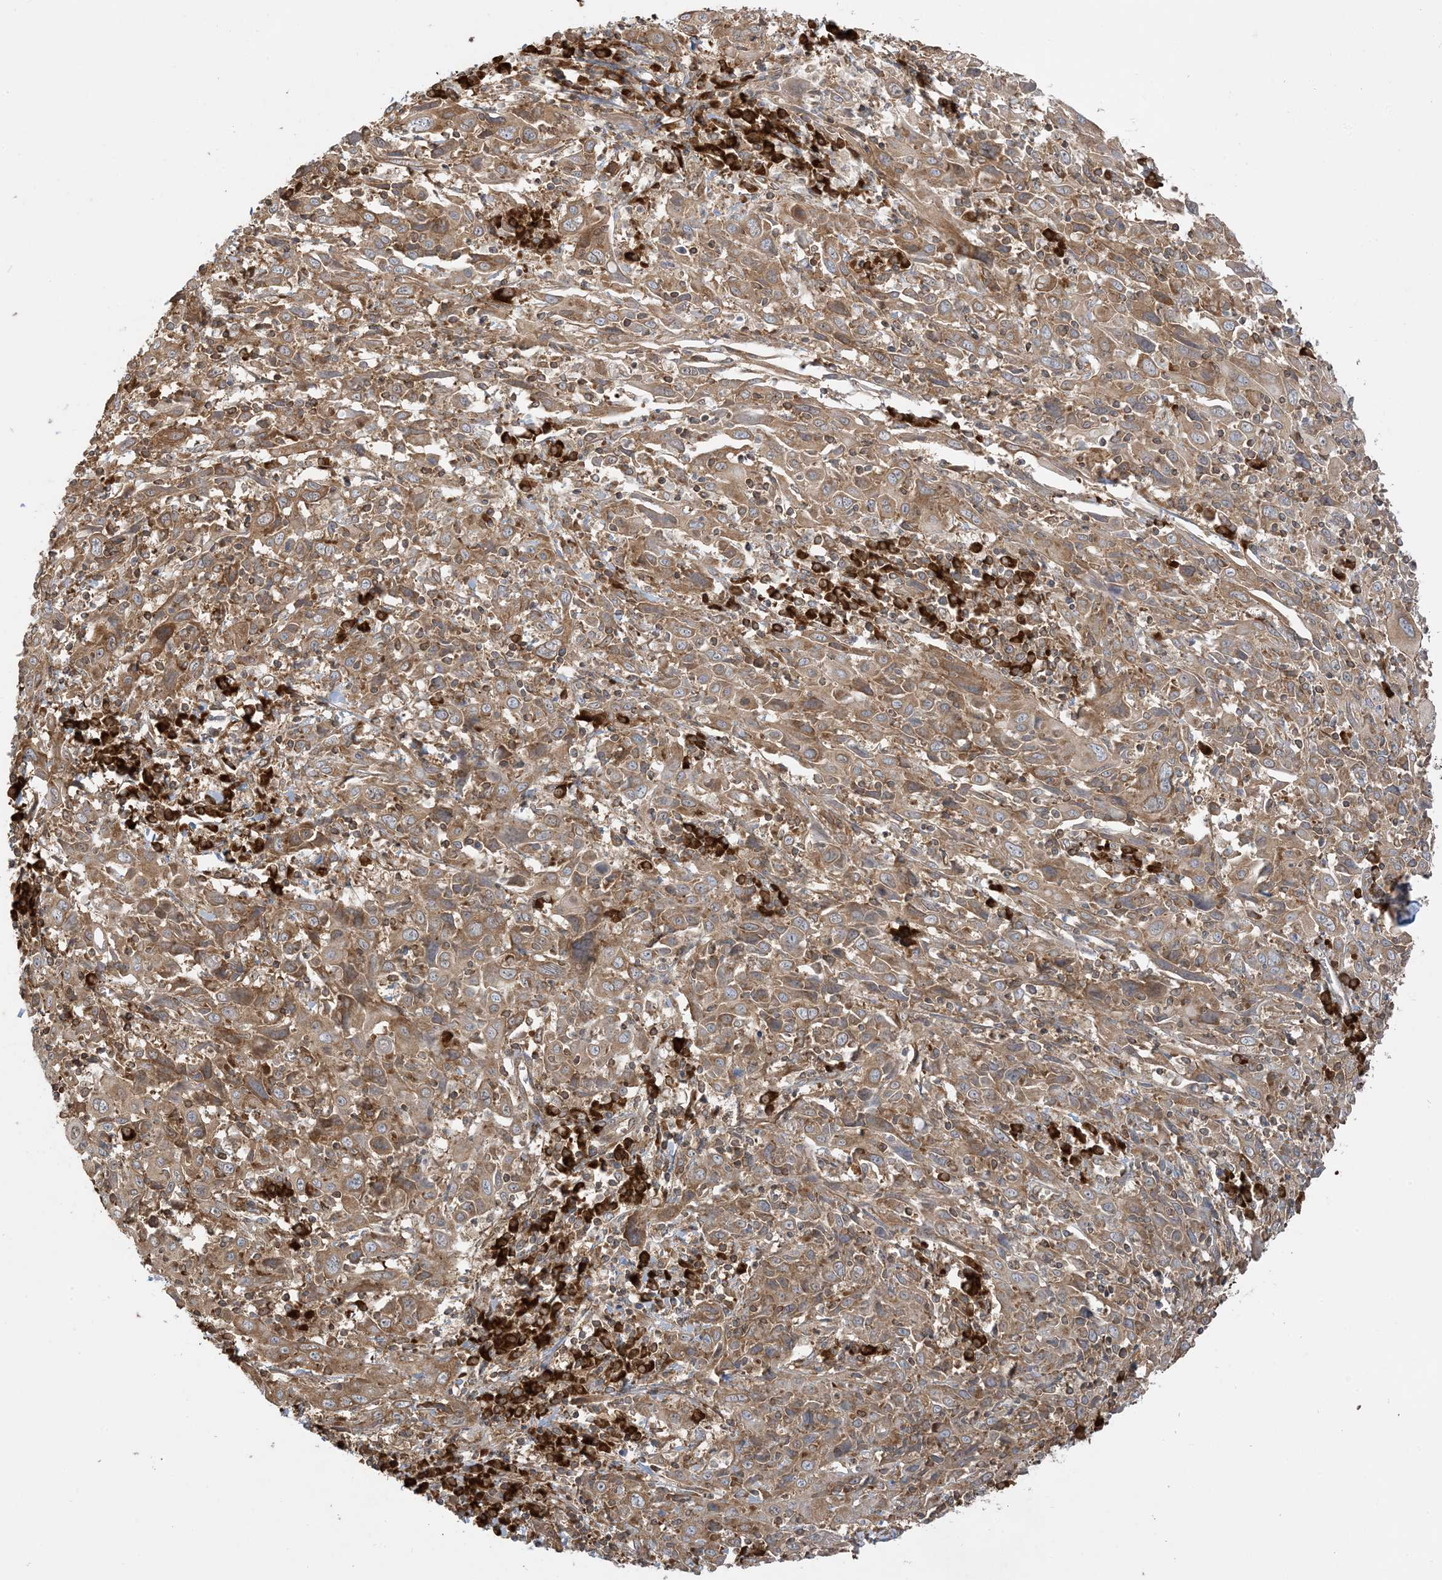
{"staining": {"intensity": "moderate", "quantity": ">75%", "location": "cytoplasmic/membranous"}, "tissue": "cervical cancer", "cell_type": "Tumor cells", "image_type": "cancer", "snomed": [{"axis": "morphology", "description": "Squamous cell carcinoma, NOS"}, {"axis": "topography", "description": "Cervix"}], "caption": "IHC (DAB (3,3'-diaminobenzidine)) staining of squamous cell carcinoma (cervical) displays moderate cytoplasmic/membranous protein staining in approximately >75% of tumor cells. (DAB (3,3'-diaminobenzidine) = brown stain, brightfield microscopy at high magnification).", "gene": "SRP72", "patient": {"sex": "female", "age": 46}}